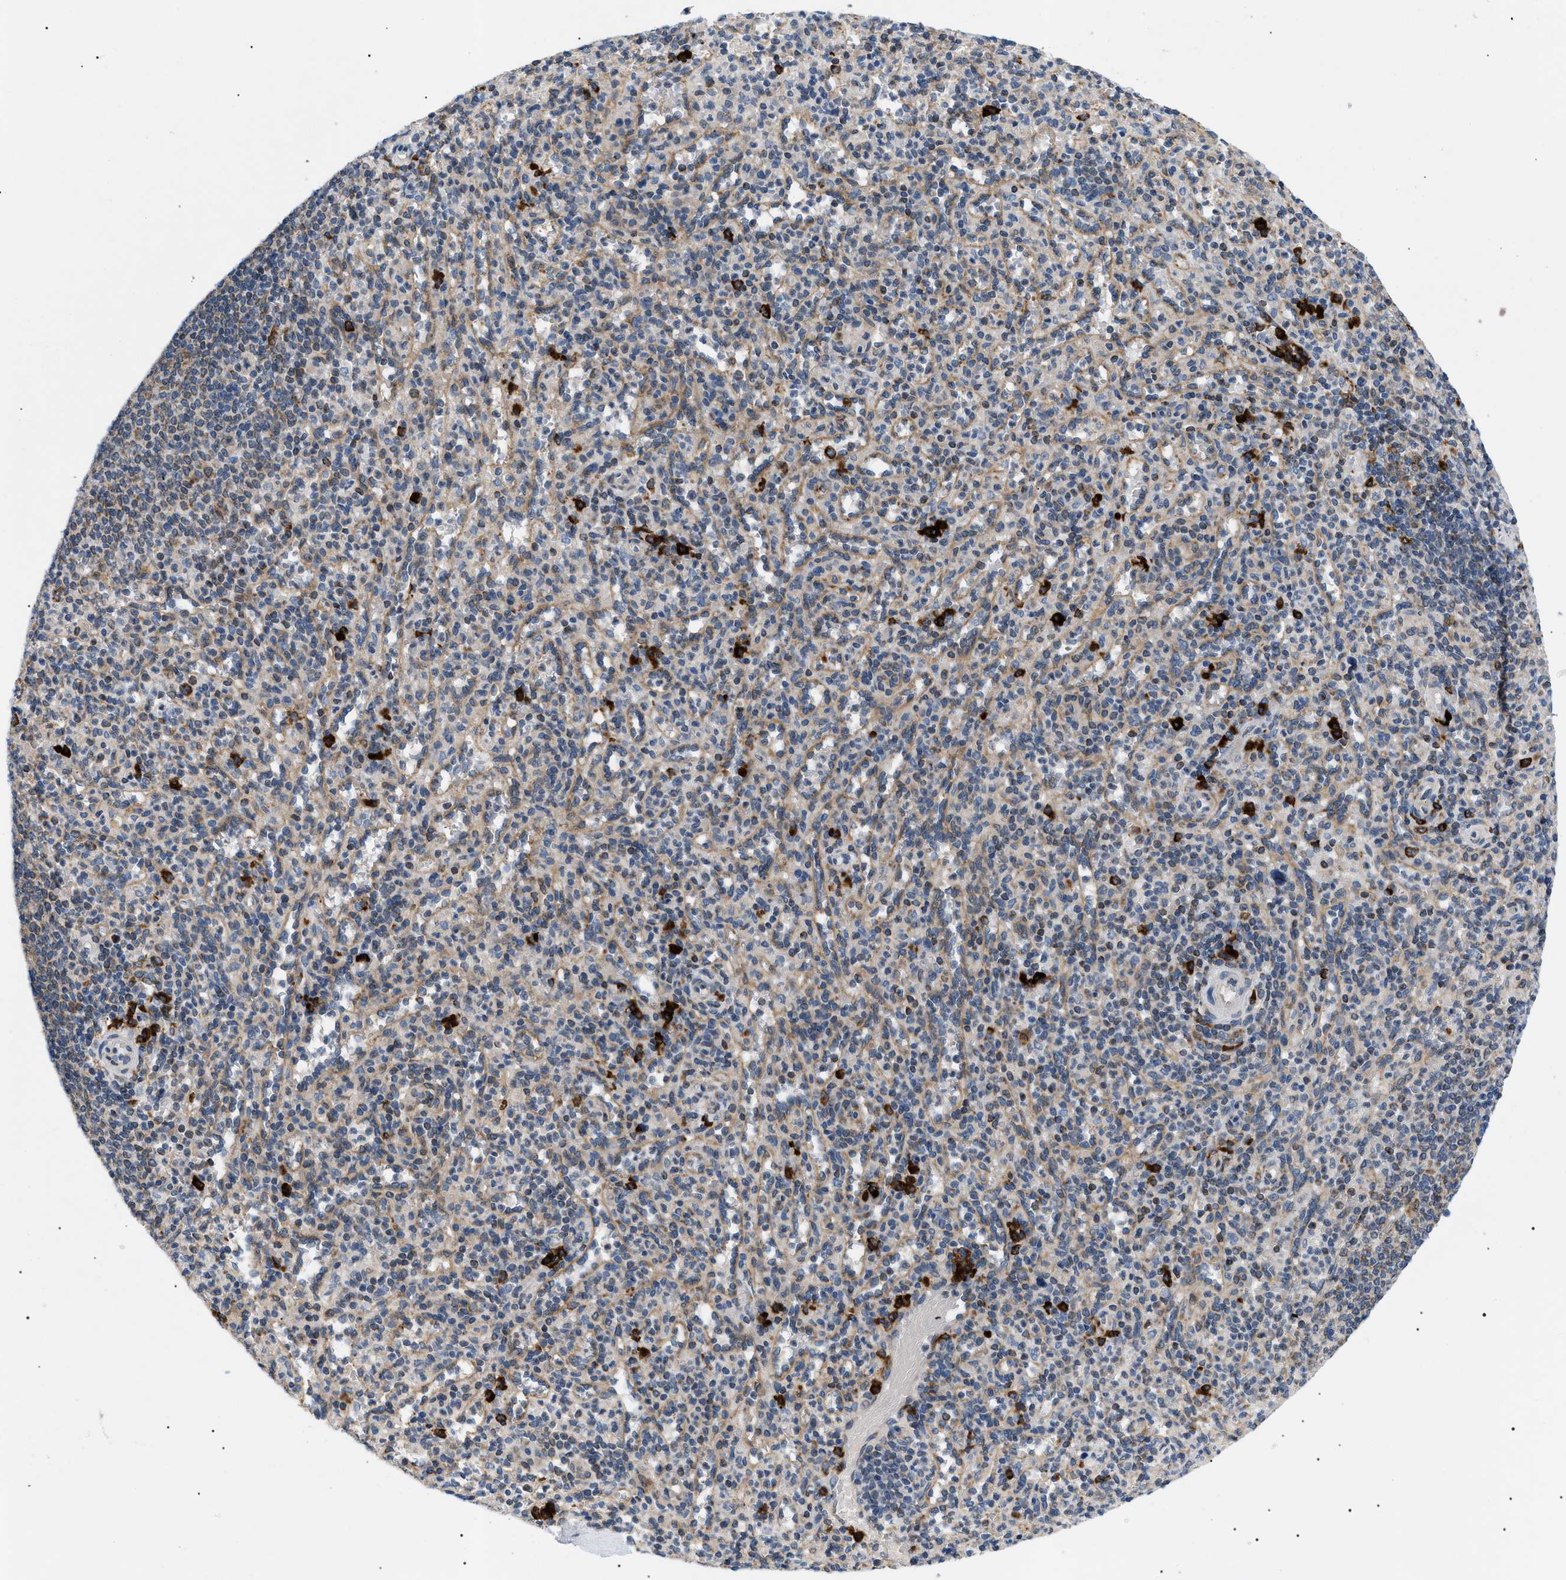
{"staining": {"intensity": "strong", "quantity": "<25%", "location": "cytoplasmic/membranous"}, "tissue": "spleen", "cell_type": "Cells in red pulp", "image_type": "normal", "snomed": [{"axis": "morphology", "description": "Normal tissue, NOS"}, {"axis": "topography", "description": "Spleen"}], "caption": "An IHC image of benign tissue is shown. Protein staining in brown labels strong cytoplasmic/membranous positivity in spleen within cells in red pulp.", "gene": "DERL1", "patient": {"sex": "male", "age": 36}}